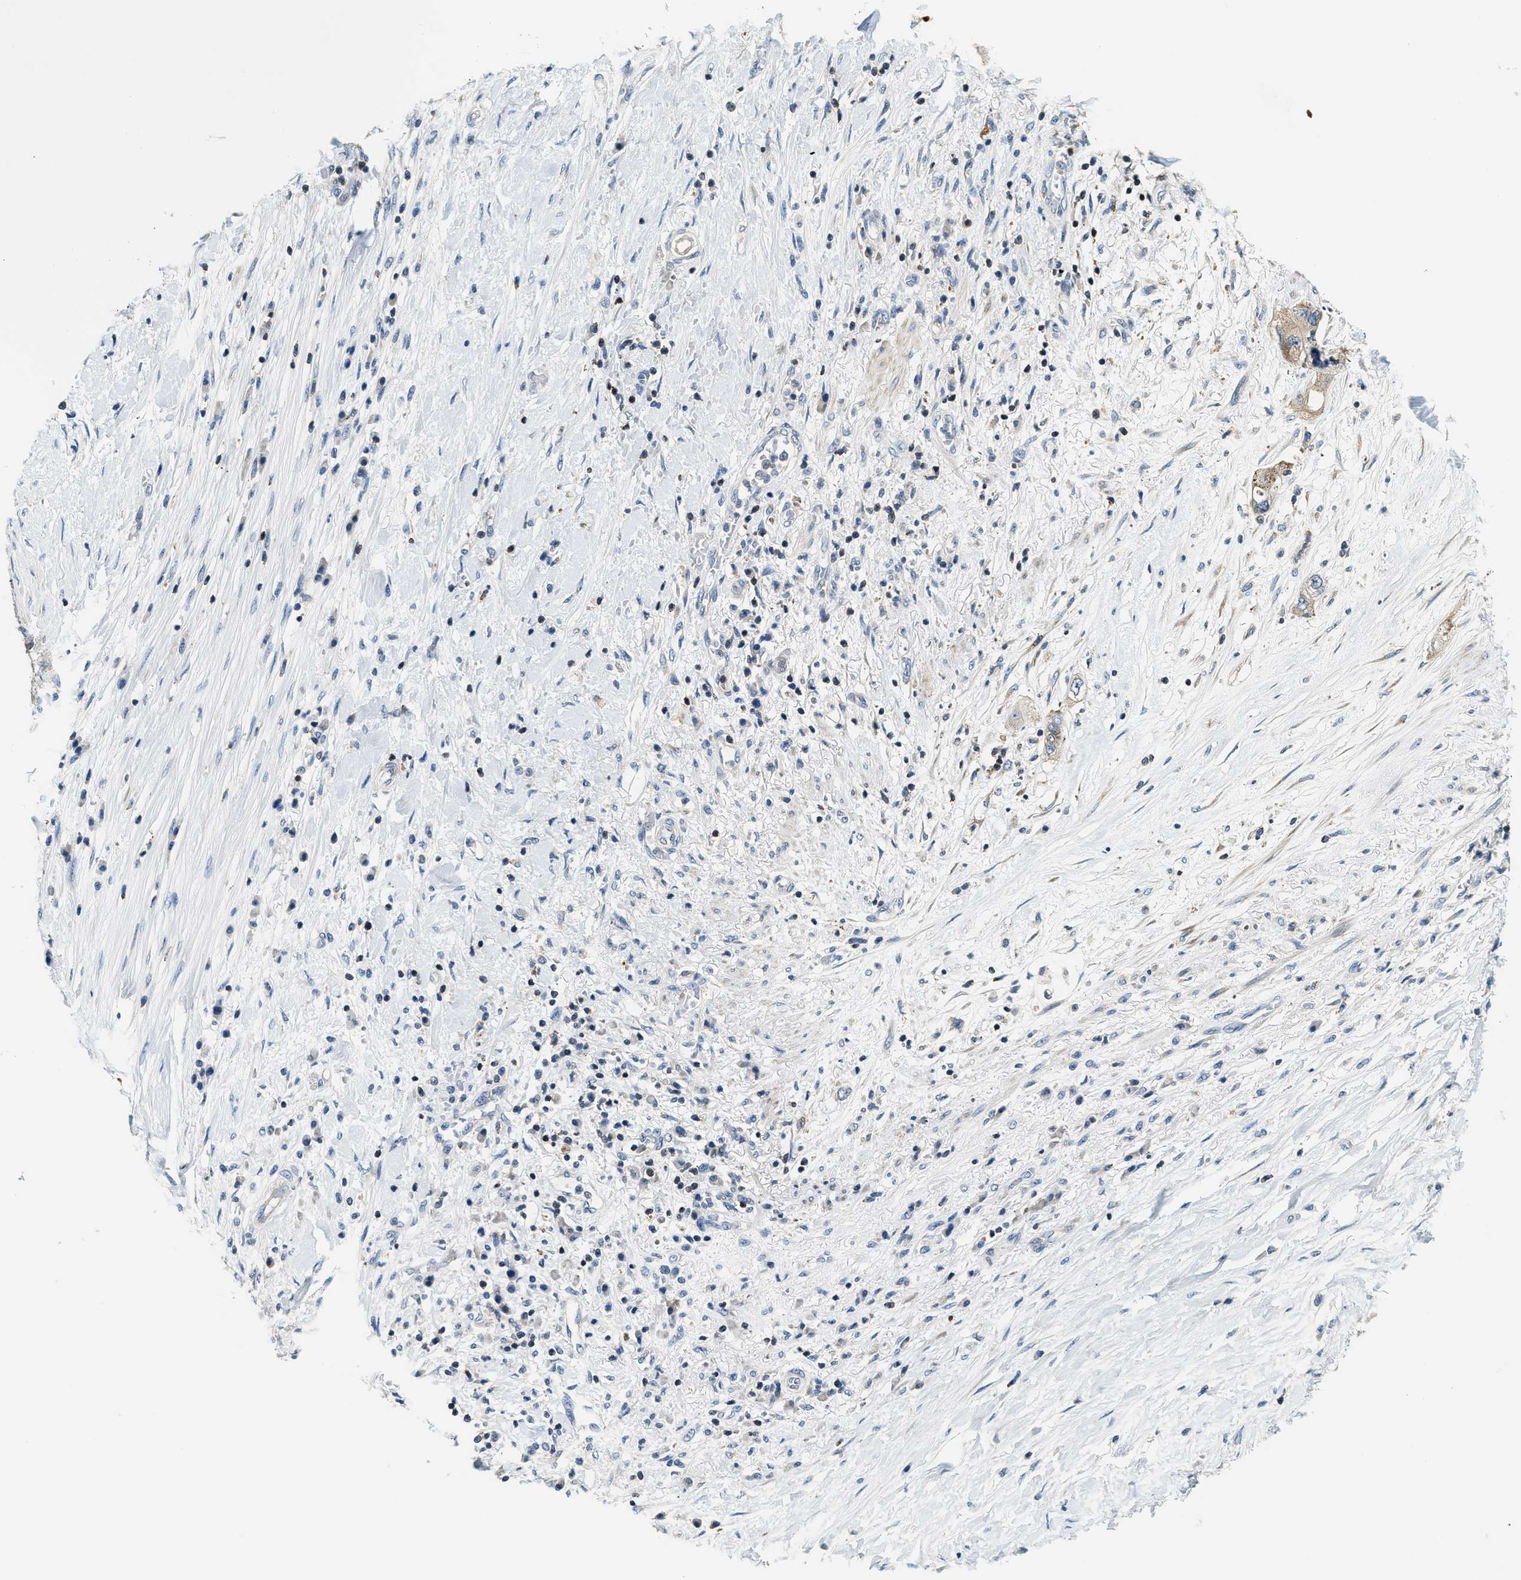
{"staining": {"intensity": "weak", "quantity": "25%-75%", "location": "cytoplasmic/membranous"}, "tissue": "pancreatic cancer", "cell_type": "Tumor cells", "image_type": "cancer", "snomed": [{"axis": "morphology", "description": "Adenocarcinoma, NOS"}, {"axis": "topography", "description": "Pancreas"}], "caption": "Human pancreatic cancer stained with a brown dye exhibits weak cytoplasmic/membranous positive staining in approximately 25%-75% of tumor cells.", "gene": "SAMD9", "patient": {"sex": "female", "age": 73}}